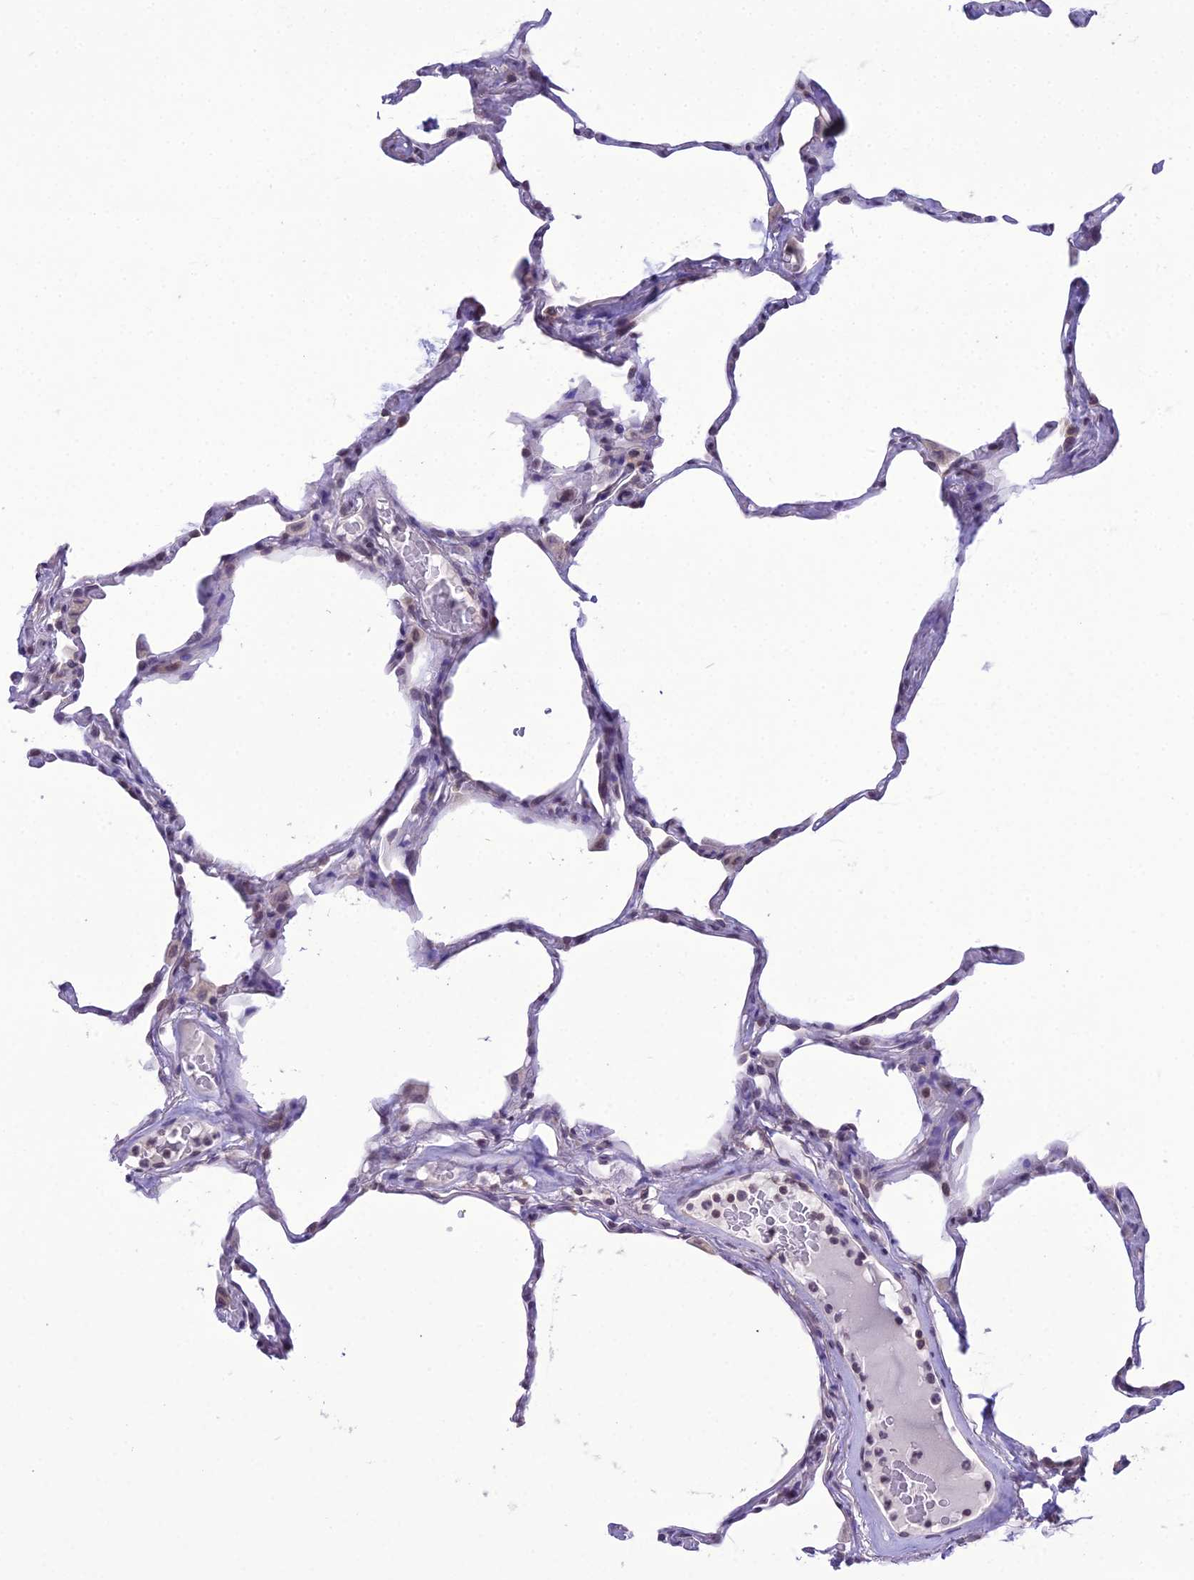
{"staining": {"intensity": "weak", "quantity": "<25%", "location": "cytoplasmic/membranous,nuclear"}, "tissue": "lung", "cell_type": "Alveolar cells", "image_type": "normal", "snomed": [{"axis": "morphology", "description": "Normal tissue, NOS"}, {"axis": "topography", "description": "Lung"}], "caption": "This is a histopathology image of immunohistochemistry staining of benign lung, which shows no expression in alveolar cells.", "gene": "RPS26", "patient": {"sex": "male", "age": 65}}